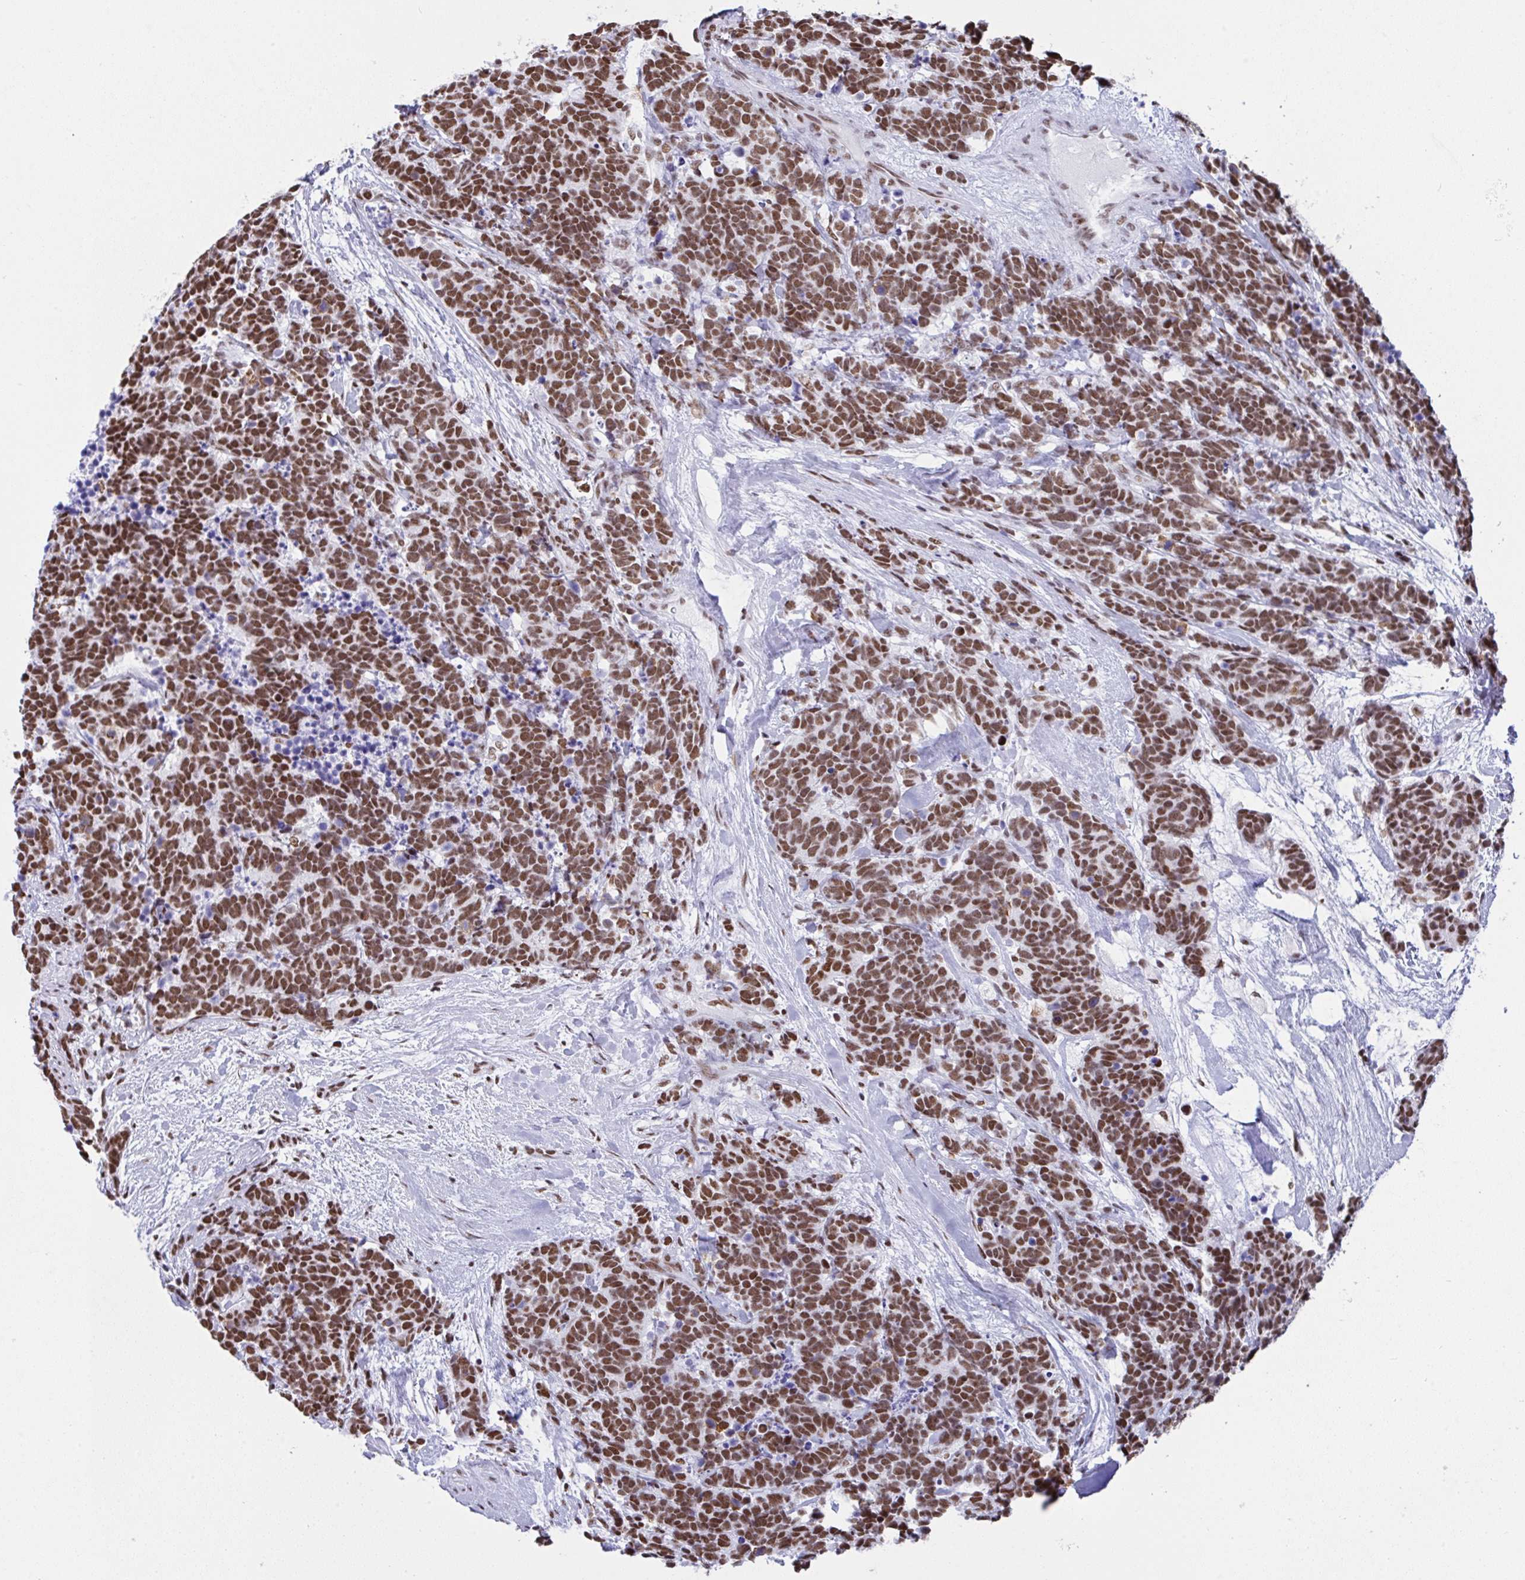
{"staining": {"intensity": "strong", "quantity": ">75%", "location": "nuclear"}, "tissue": "carcinoid", "cell_type": "Tumor cells", "image_type": "cancer", "snomed": [{"axis": "morphology", "description": "Carcinoma, NOS"}, {"axis": "morphology", "description": "Carcinoid, malignant, NOS"}, {"axis": "topography", "description": "Prostate"}], "caption": "Protein expression analysis of human carcinoid reveals strong nuclear positivity in approximately >75% of tumor cells. The protein of interest is shown in brown color, while the nuclei are stained blue.", "gene": "DDX52", "patient": {"sex": "male", "age": 57}}